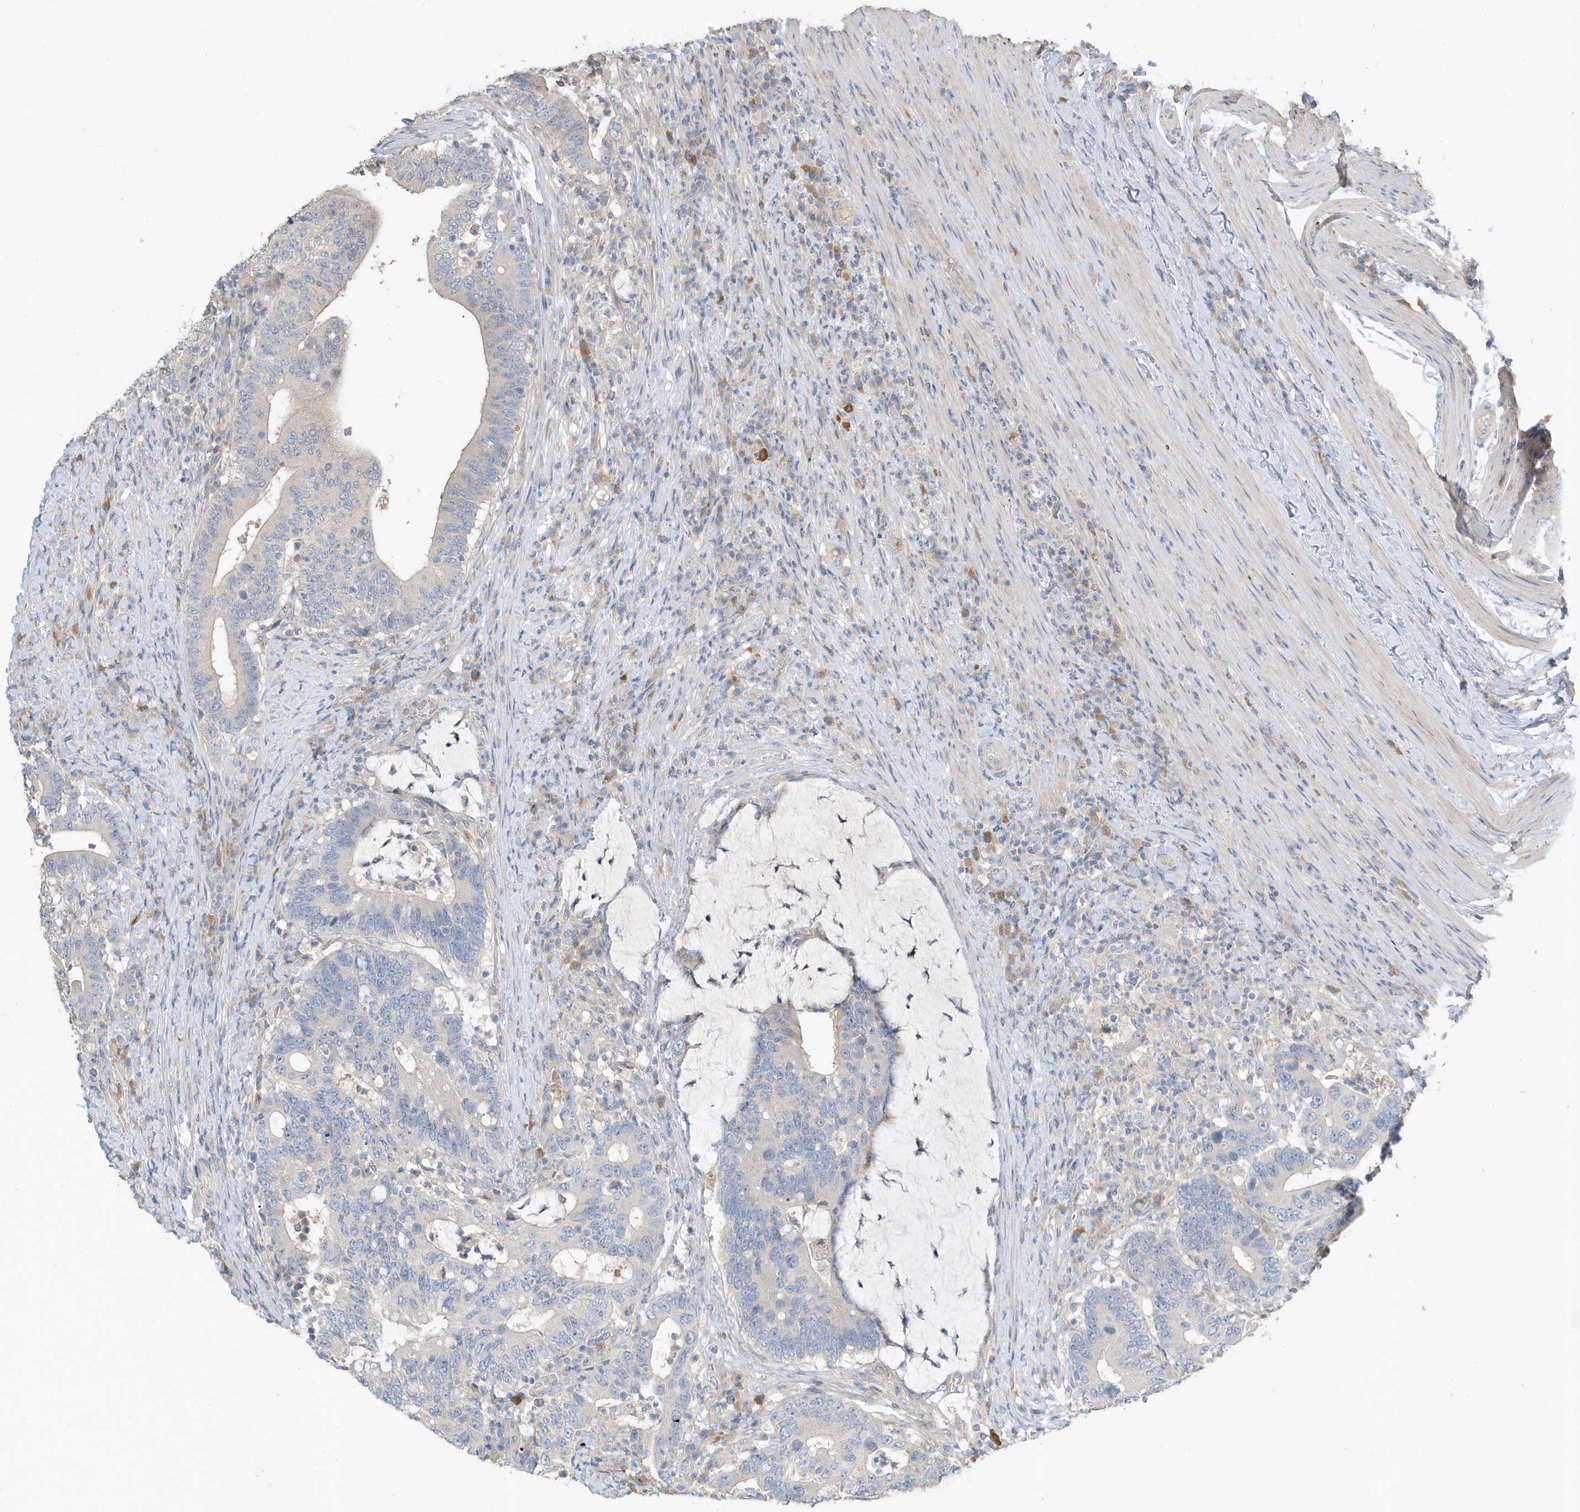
{"staining": {"intensity": "negative", "quantity": "none", "location": "none"}, "tissue": "colorectal cancer", "cell_type": "Tumor cells", "image_type": "cancer", "snomed": [{"axis": "morphology", "description": "Adenocarcinoma, NOS"}, {"axis": "topography", "description": "Colon"}], "caption": "The immunohistochemistry (IHC) image has no significant positivity in tumor cells of colorectal cancer tissue. The staining was performed using DAB (3,3'-diaminobenzidine) to visualize the protein expression in brown, while the nuclei were stained in blue with hematoxylin (Magnification: 20x).", "gene": "USP53", "patient": {"sex": "female", "age": 66}}